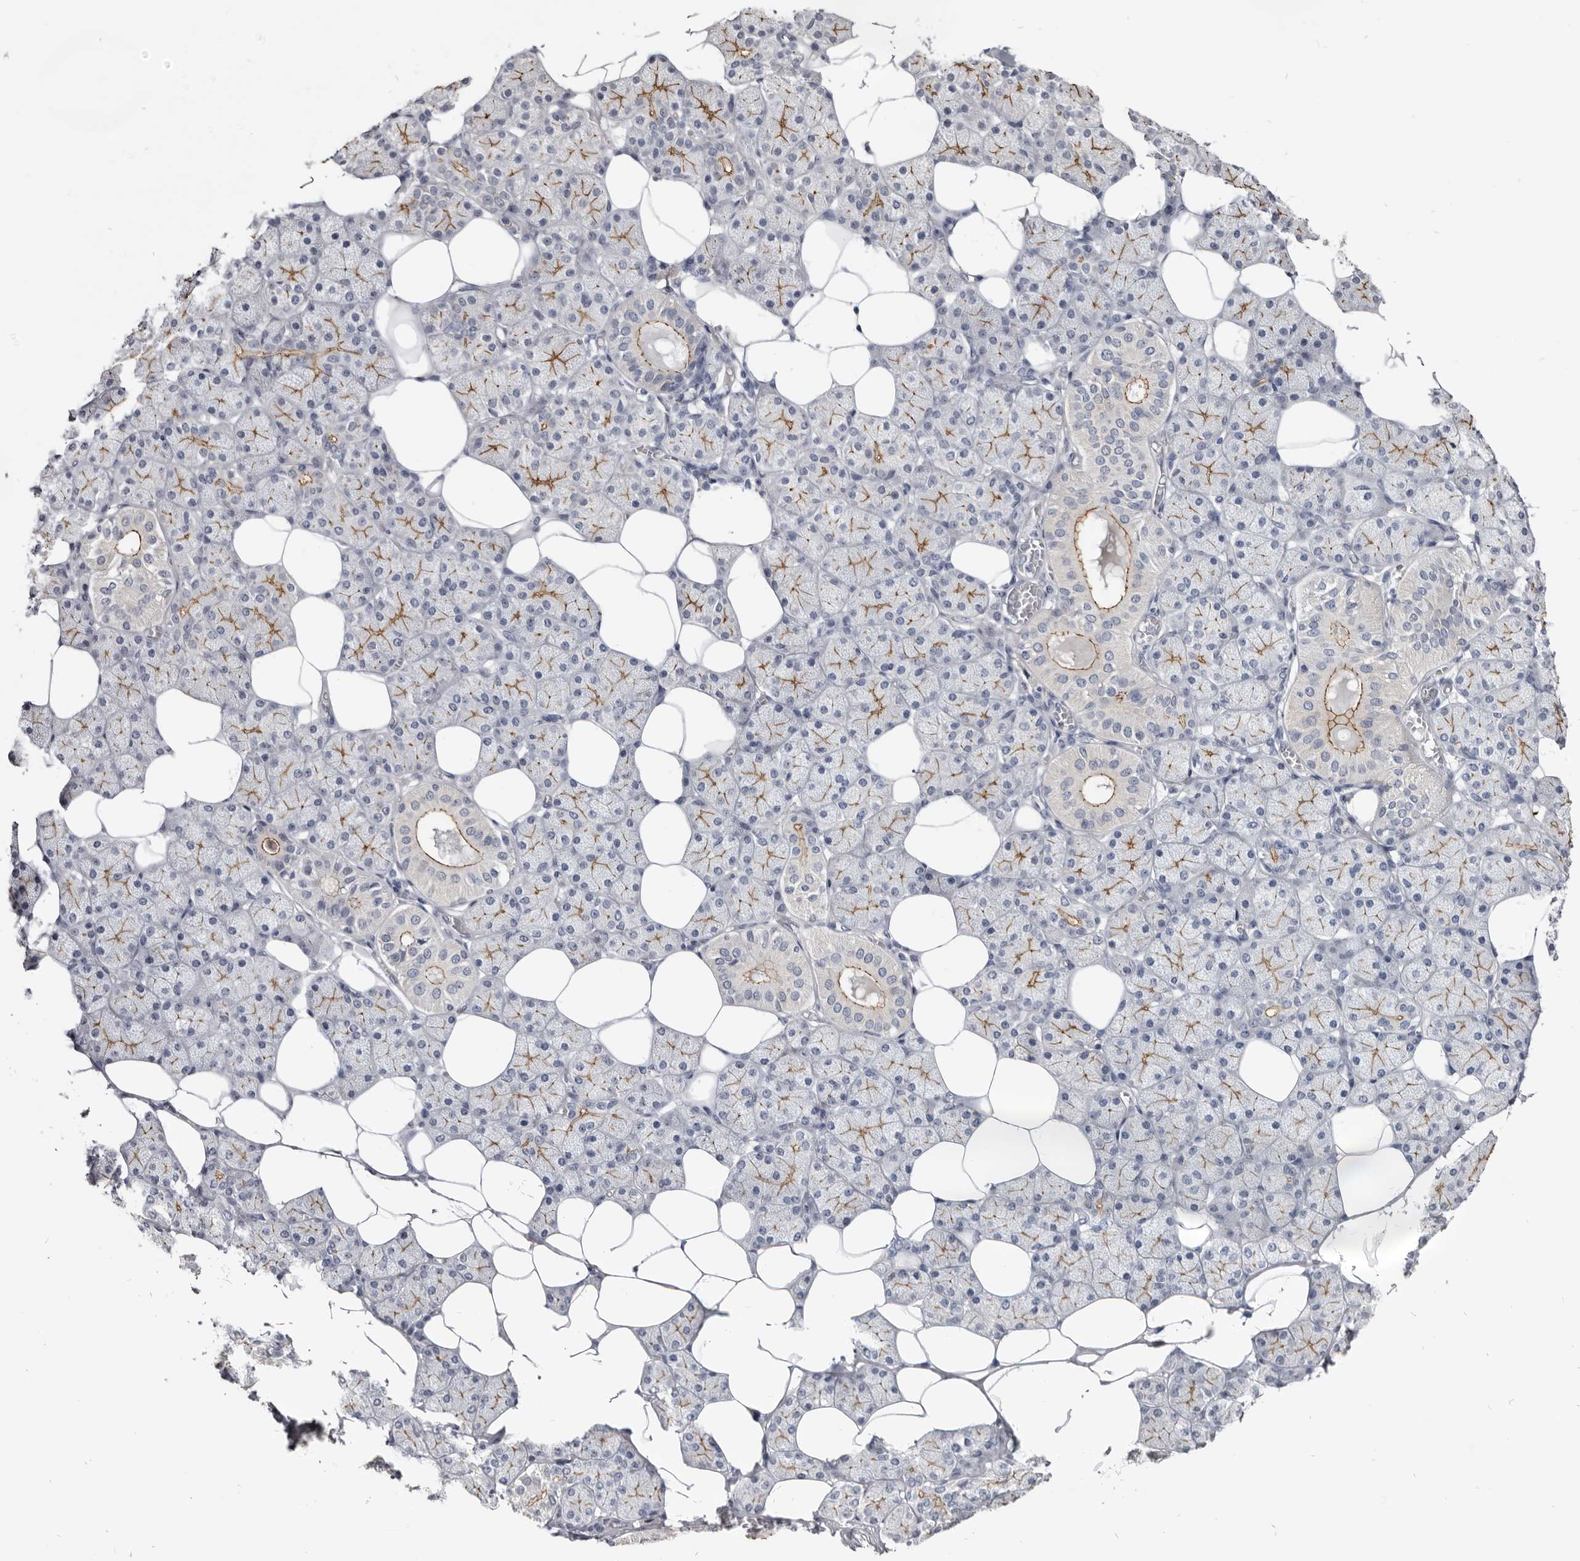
{"staining": {"intensity": "moderate", "quantity": ">75%", "location": "cytoplasmic/membranous"}, "tissue": "salivary gland", "cell_type": "Glandular cells", "image_type": "normal", "snomed": [{"axis": "morphology", "description": "Normal tissue, NOS"}, {"axis": "topography", "description": "Salivary gland"}], "caption": "Immunohistochemical staining of unremarkable salivary gland demonstrates medium levels of moderate cytoplasmic/membranous expression in approximately >75% of glandular cells.", "gene": "CGN", "patient": {"sex": "female", "age": 33}}